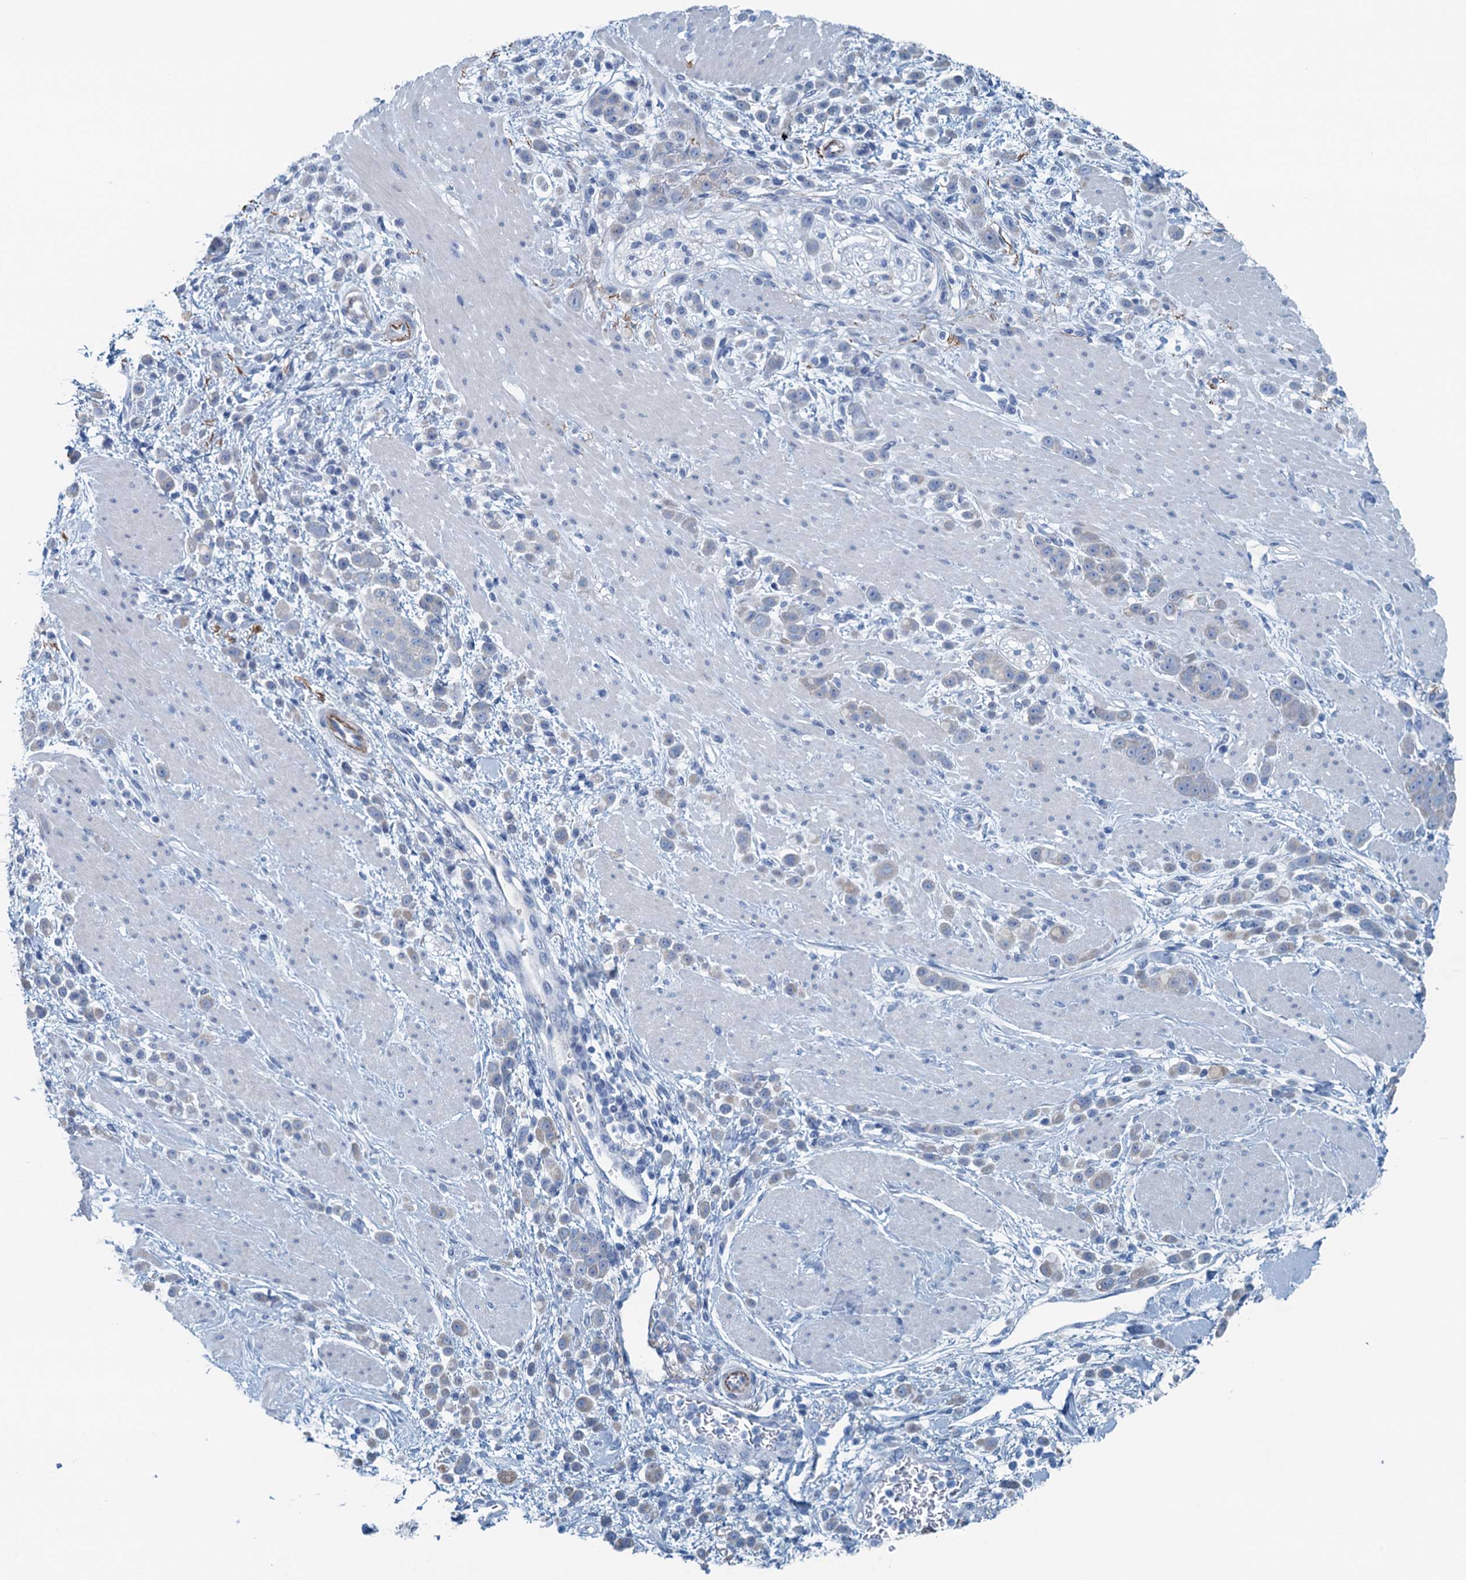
{"staining": {"intensity": "negative", "quantity": "none", "location": "none"}, "tissue": "pancreatic cancer", "cell_type": "Tumor cells", "image_type": "cancer", "snomed": [{"axis": "morphology", "description": "Normal tissue, NOS"}, {"axis": "morphology", "description": "Adenocarcinoma, NOS"}, {"axis": "topography", "description": "Pancreas"}], "caption": "There is no significant staining in tumor cells of pancreatic adenocarcinoma.", "gene": "C10orf88", "patient": {"sex": "female", "age": 64}}